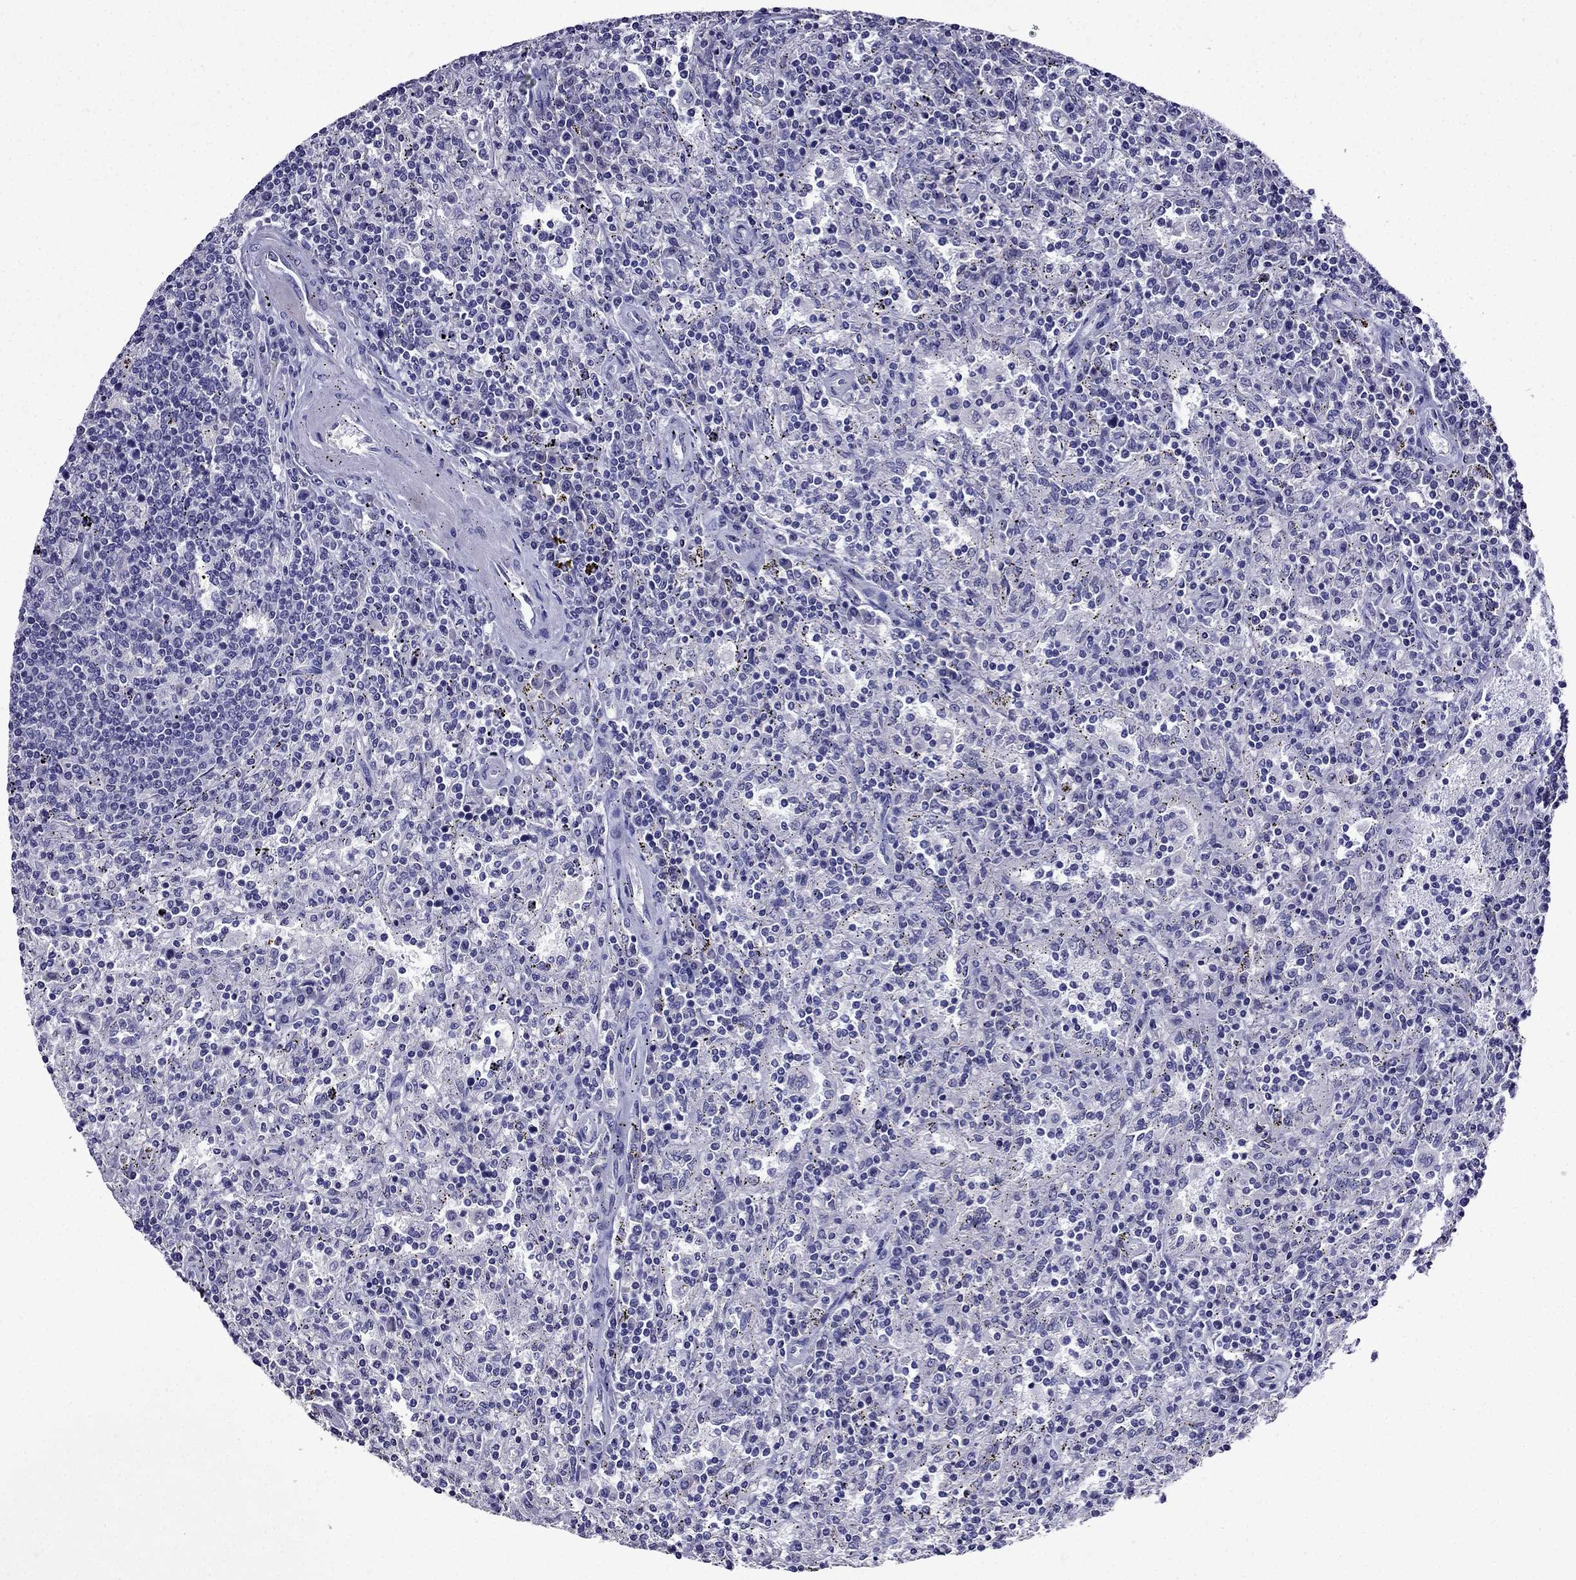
{"staining": {"intensity": "negative", "quantity": "none", "location": "none"}, "tissue": "lymphoma", "cell_type": "Tumor cells", "image_type": "cancer", "snomed": [{"axis": "morphology", "description": "Malignant lymphoma, non-Hodgkin's type, Low grade"}, {"axis": "topography", "description": "Lymph node"}], "caption": "This is a image of immunohistochemistry staining of malignant lymphoma, non-Hodgkin's type (low-grade), which shows no positivity in tumor cells.", "gene": "DNAH17", "patient": {"sex": "male", "age": 52}}